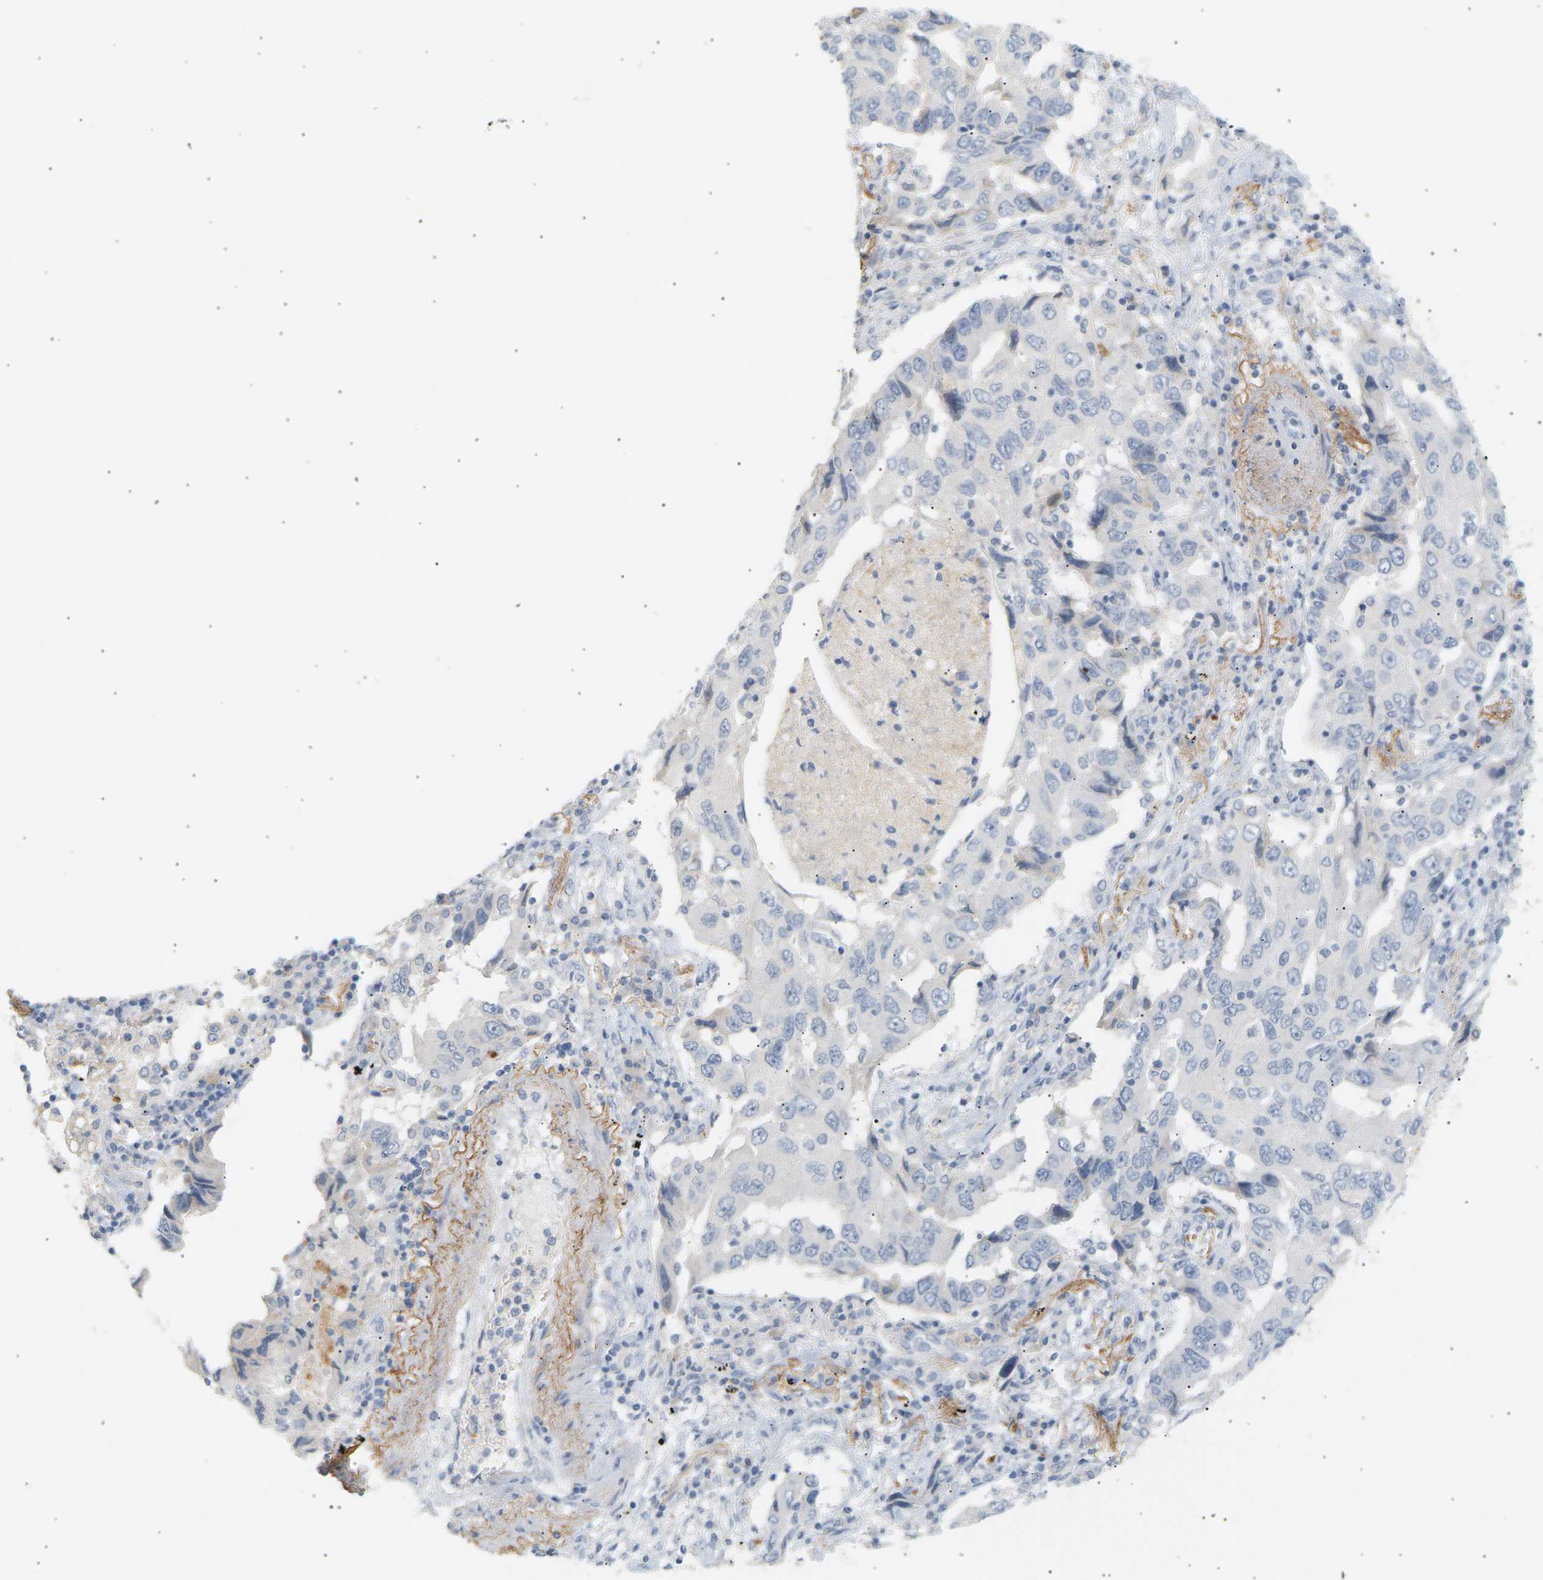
{"staining": {"intensity": "negative", "quantity": "none", "location": "none"}, "tissue": "lung cancer", "cell_type": "Tumor cells", "image_type": "cancer", "snomed": [{"axis": "morphology", "description": "Adenocarcinoma, NOS"}, {"axis": "topography", "description": "Lung"}], "caption": "This is an IHC histopathology image of lung cancer. There is no expression in tumor cells.", "gene": "CLU", "patient": {"sex": "female", "age": 65}}